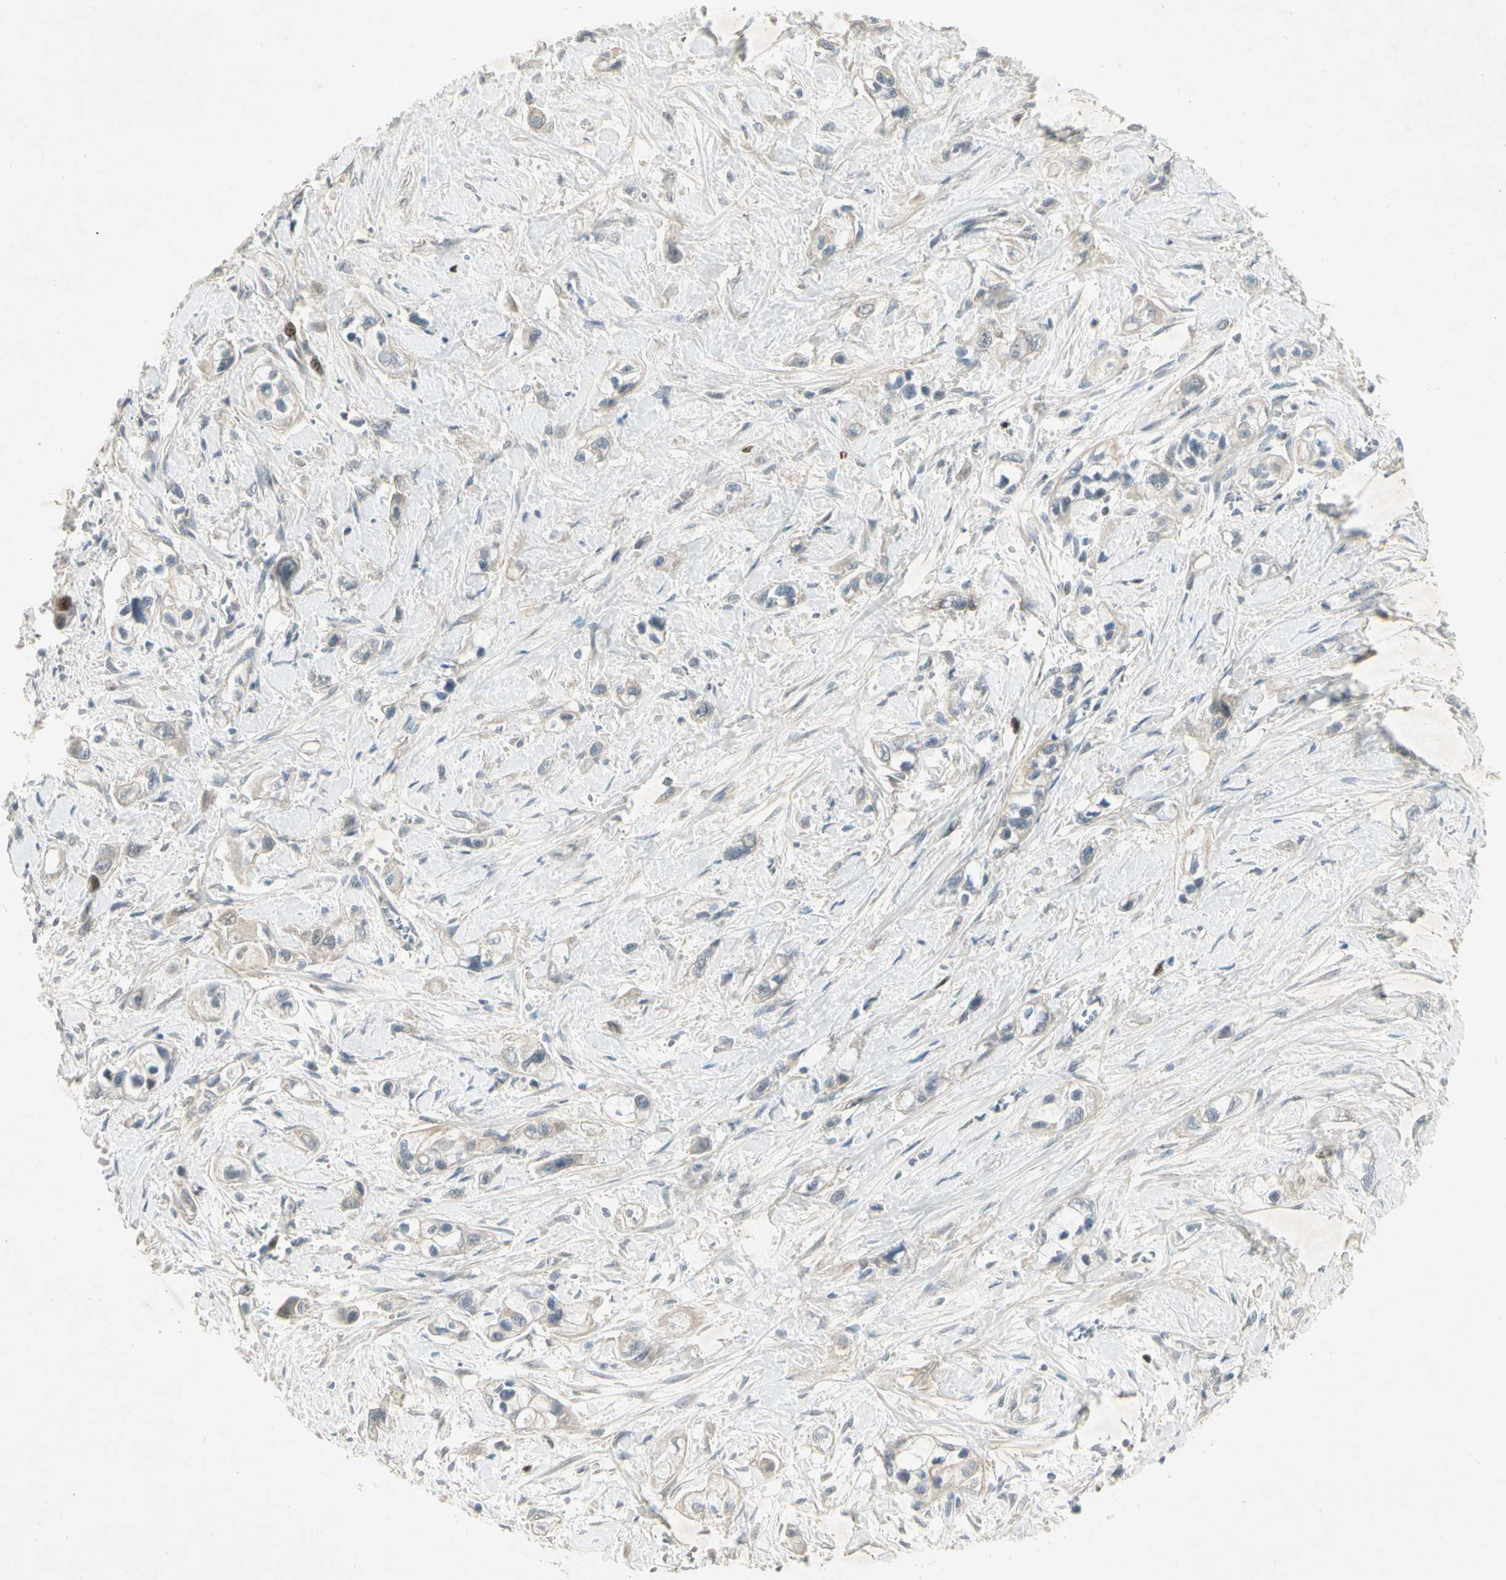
{"staining": {"intensity": "strong", "quantity": "<25%", "location": "nuclear"}, "tissue": "pancreatic cancer", "cell_type": "Tumor cells", "image_type": "cancer", "snomed": [{"axis": "morphology", "description": "Adenocarcinoma, NOS"}, {"axis": "topography", "description": "Pancreas"}], "caption": "A histopathology image of human pancreatic adenocarcinoma stained for a protein reveals strong nuclear brown staining in tumor cells.", "gene": "PITX1", "patient": {"sex": "male", "age": 74}}